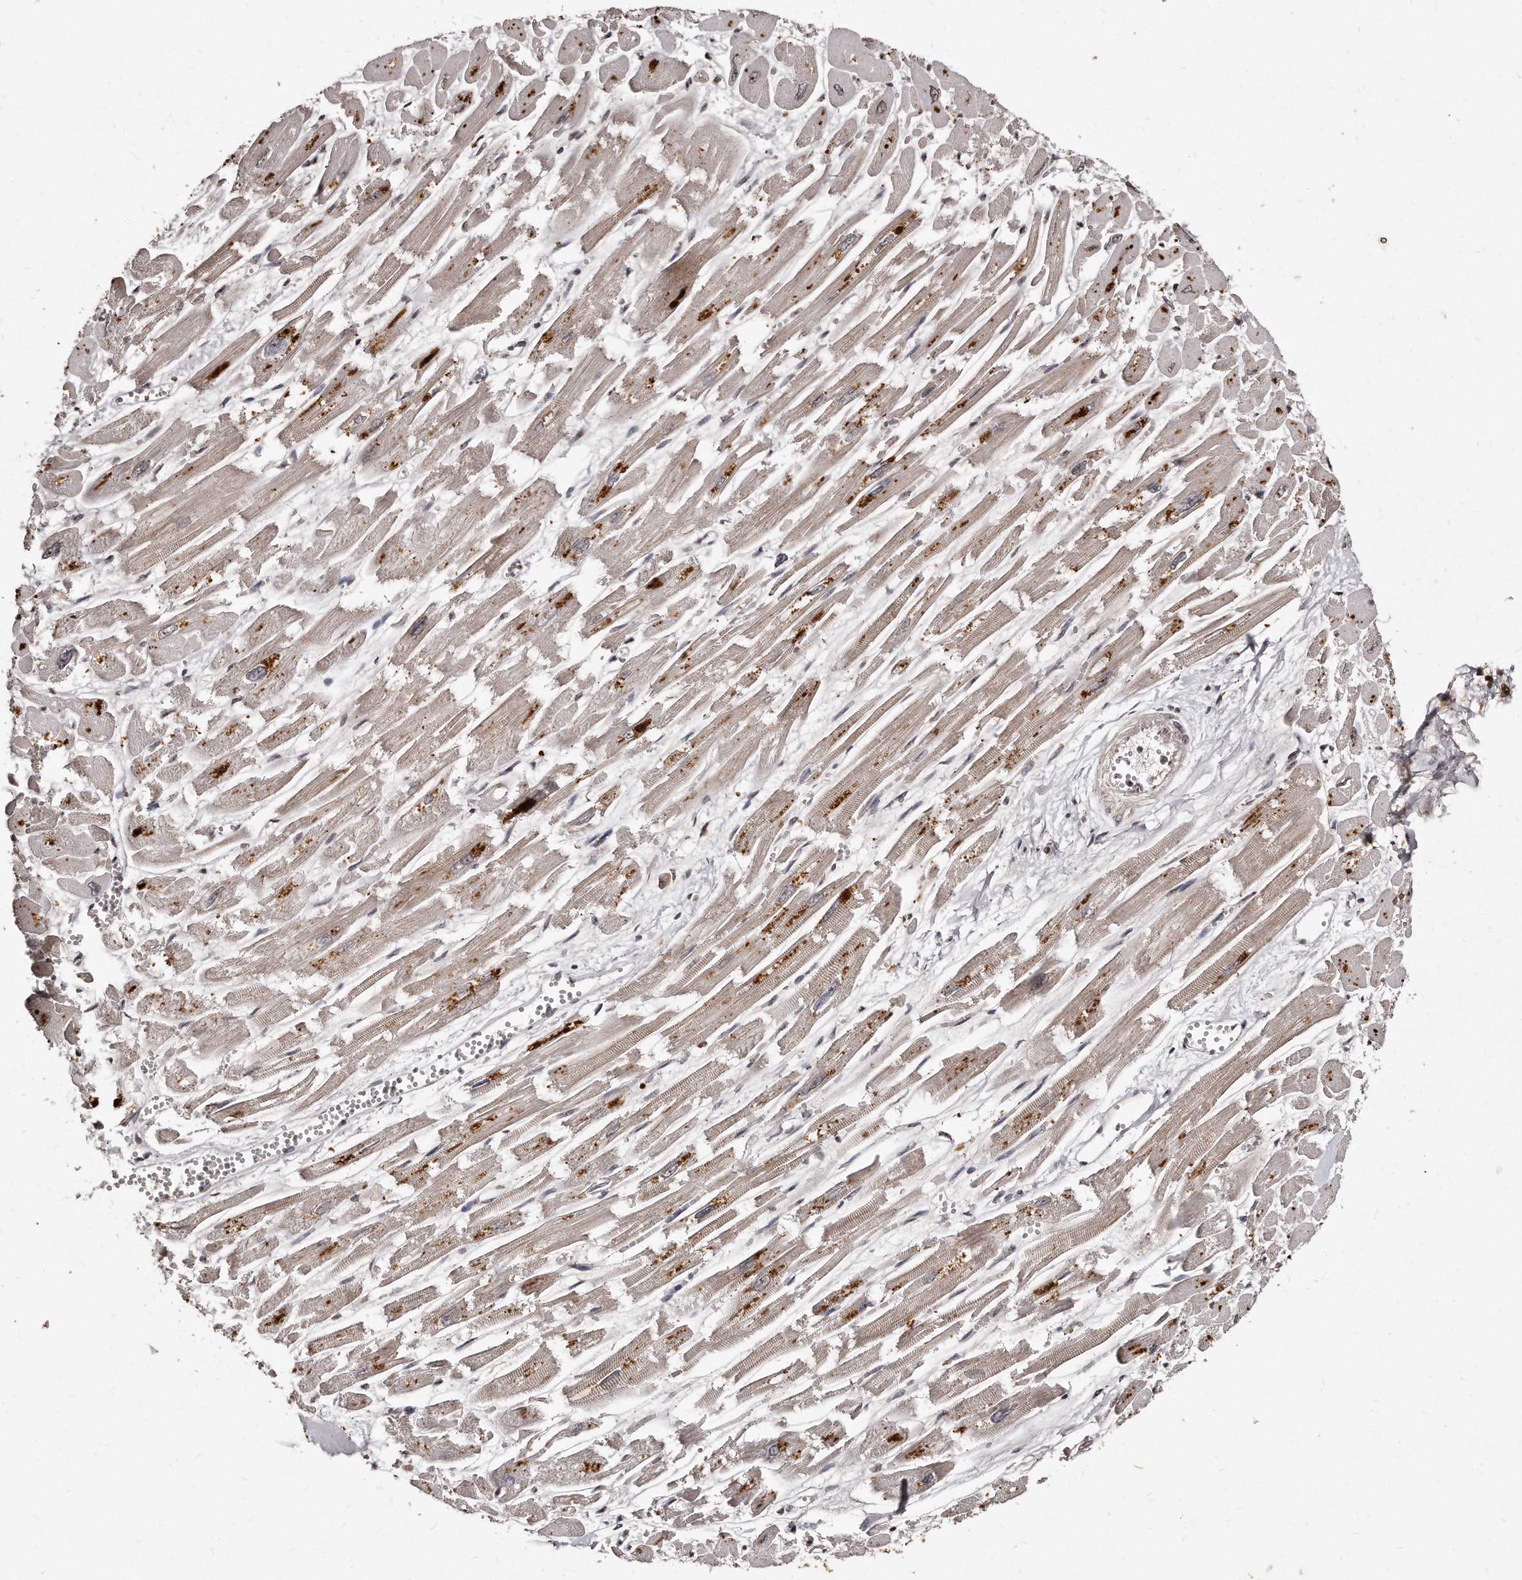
{"staining": {"intensity": "weak", "quantity": ">75%", "location": "cytoplasmic/membranous"}, "tissue": "heart muscle", "cell_type": "Cardiomyocytes", "image_type": "normal", "snomed": [{"axis": "morphology", "description": "Normal tissue, NOS"}, {"axis": "topography", "description": "Heart"}], "caption": "DAB (3,3'-diaminobenzidine) immunohistochemical staining of unremarkable human heart muscle demonstrates weak cytoplasmic/membranous protein expression in approximately >75% of cardiomyocytes.", "gene": "TSHR", "patient": {"sex": "male", "age": 54}}